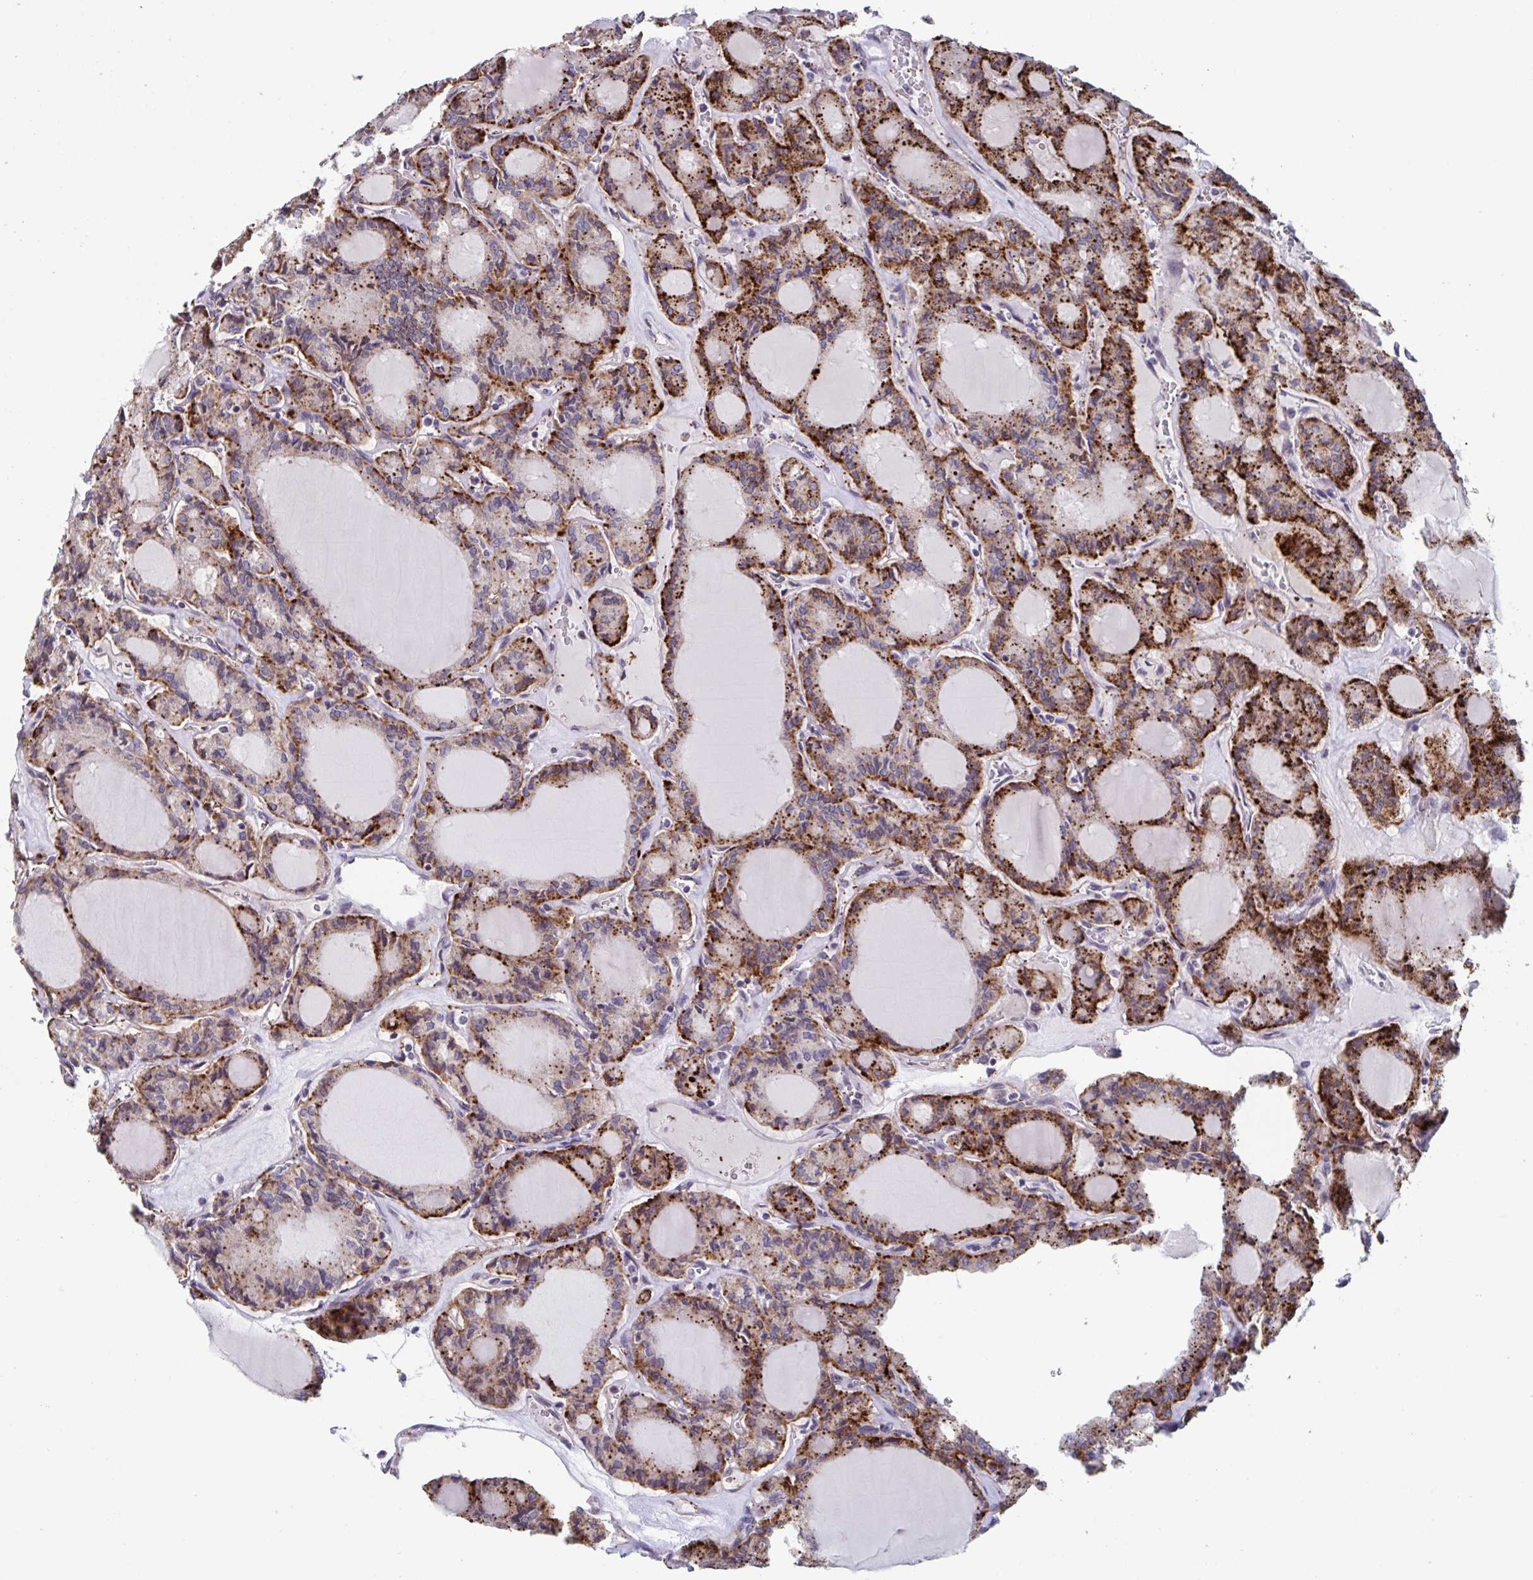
{"staining": {"intensity": "strong", "quantity": ">75%", "location": "cytoplasmic/membranous"}, "tissue": "thyroid cancer", "cell_type": "Tumor cells", "image_type": "cancer", "snomed": [{"axis": "morphology", "description": "Papillary adenocarcinoma, NOS"}, {"axis": "topography", "description": "Thyroid gland"}], "caption": "Immunohistochemistry (DAB (3,3'-diaminobenzidine)) staining of thyroid cancer (papillary adenocarcinoma) demonstrates strong cytoplasmic/membranous protein positivity in about >75% of tumor cells.", "gene": "TNFSF10", "patient": {"sex": "male", "age": 87}}